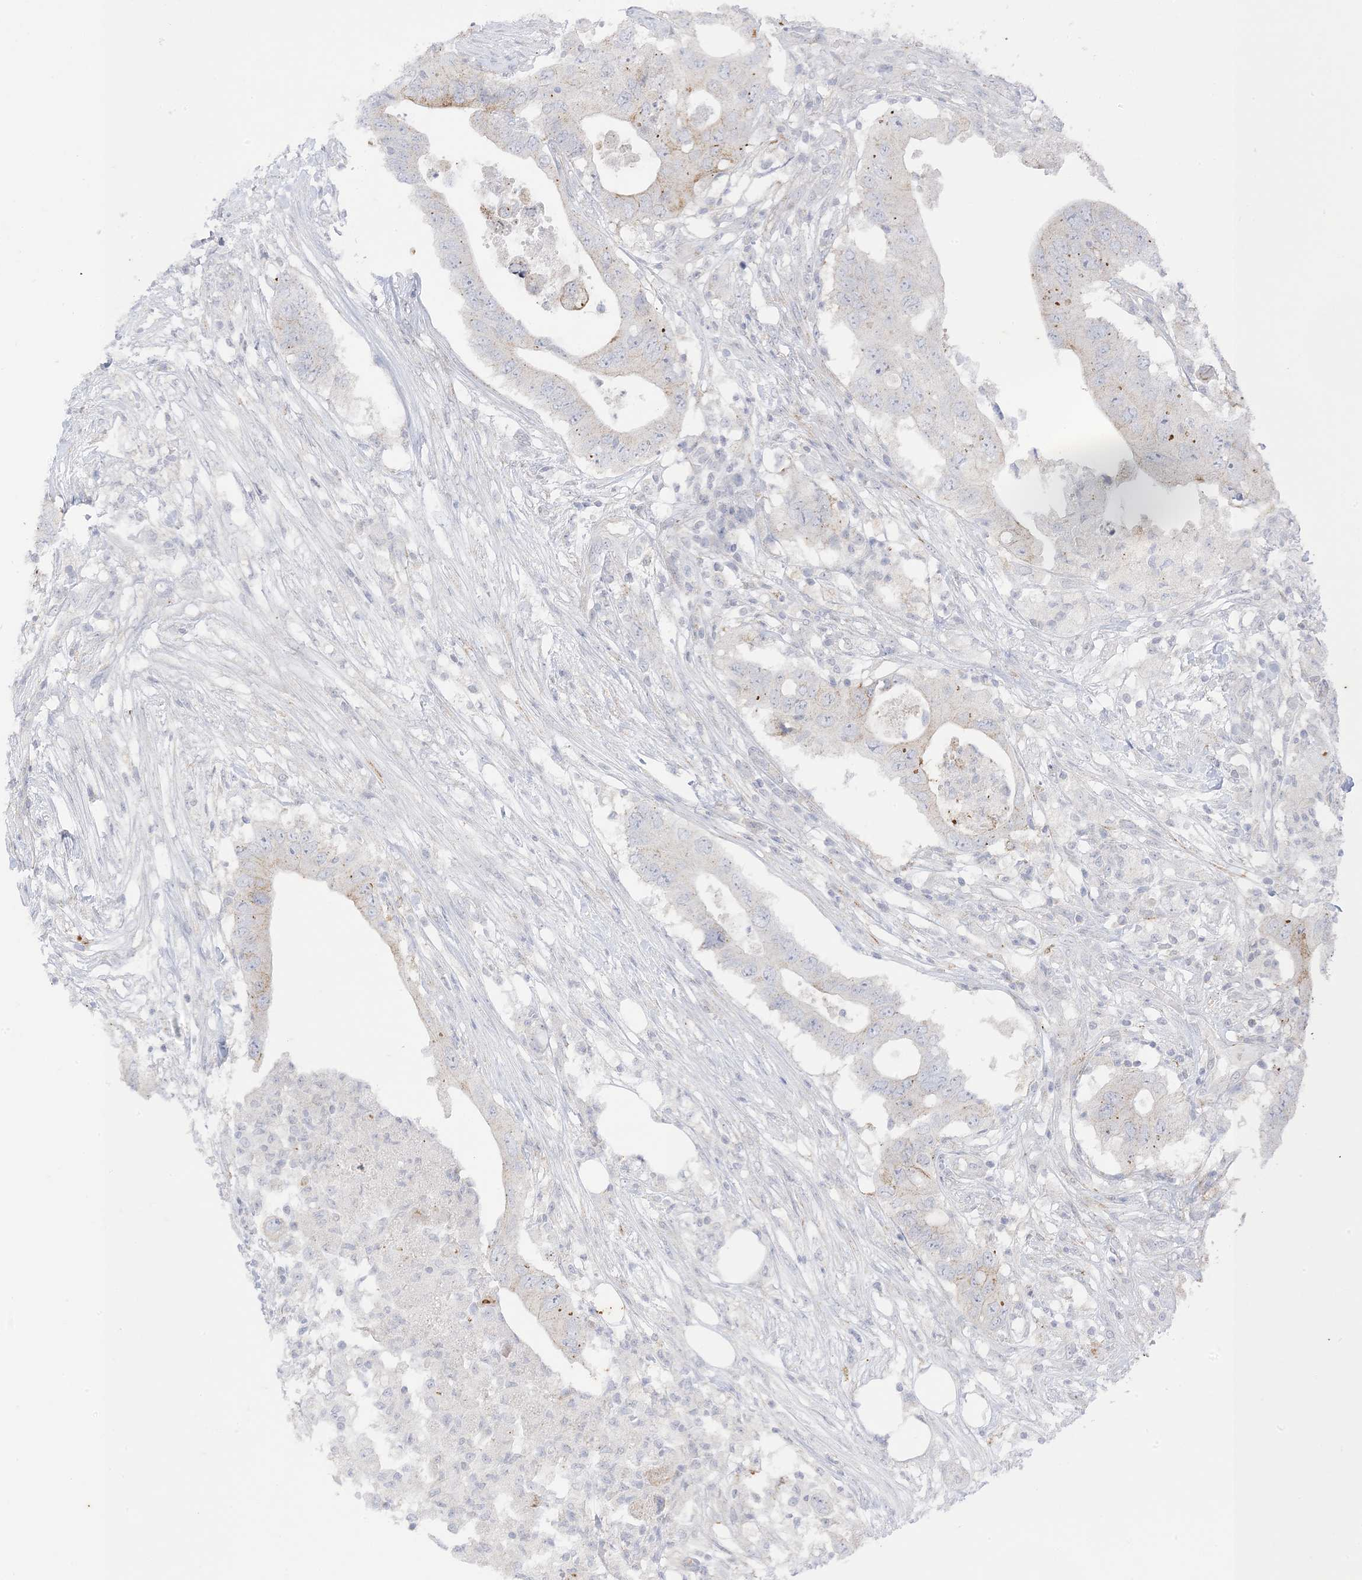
{"staining": {"intensity": "weak", "quantity": "<25%", "location": "cytoplasmic/membranous"}, "tissue": "colorectal cancer", "cell_type": "Tumor cells", "image_type": "cancer", "snomed": [{"axis": "morphology", "description": "Adenocarcinoma, NOS"}, {"axis": "topography", "description": "Colon"}], "caption": "High magnification brightfield microscopy of colorectal adenocarcinoma stained with DAB (3,3'-diaminobenzidine) (brown) and counterstained with hematoxylin (blue): tumor cells show no significant staining.", "gene": "RAC1", "patient": {"sex": "male", "age": 71}}